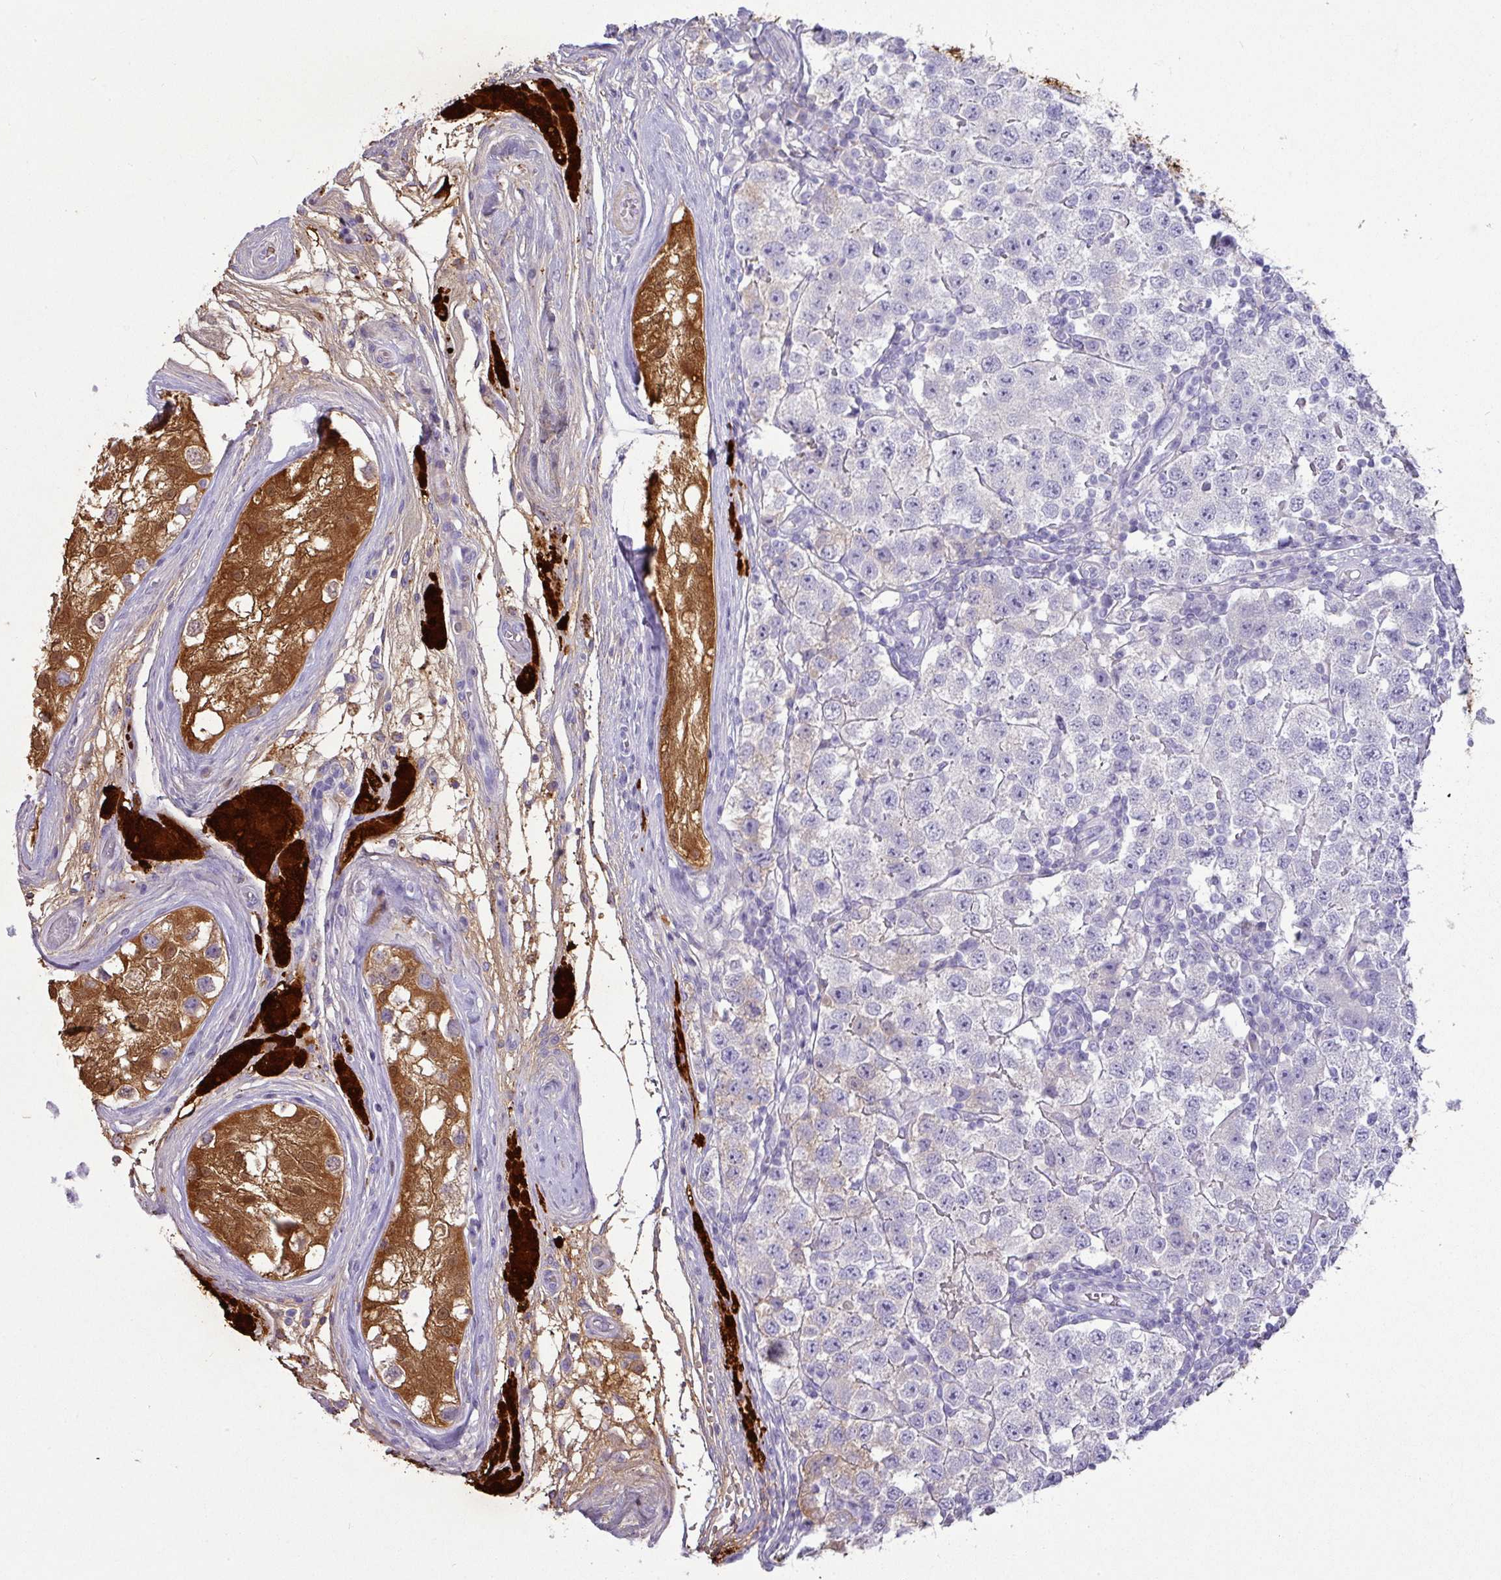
{"staining": {"intensity": "negative", "quantity": "none", "location": "none"}, "tissue": "testis cancer", "cell_type": "Tumor cells", "image_type": "cancer", "snomed": [{"axis": "morphology", "description": "Seminoma, NOS"}, {"axis": "topography", "description": "Testis"}], "caption": "A high-resolution image shows immunohistochemistry staining of testis cancer (seminoma), which shows no significant expression in tumor cells.", "gene": "GSTA3", "patient": {"sex": "male", "age": 34}}